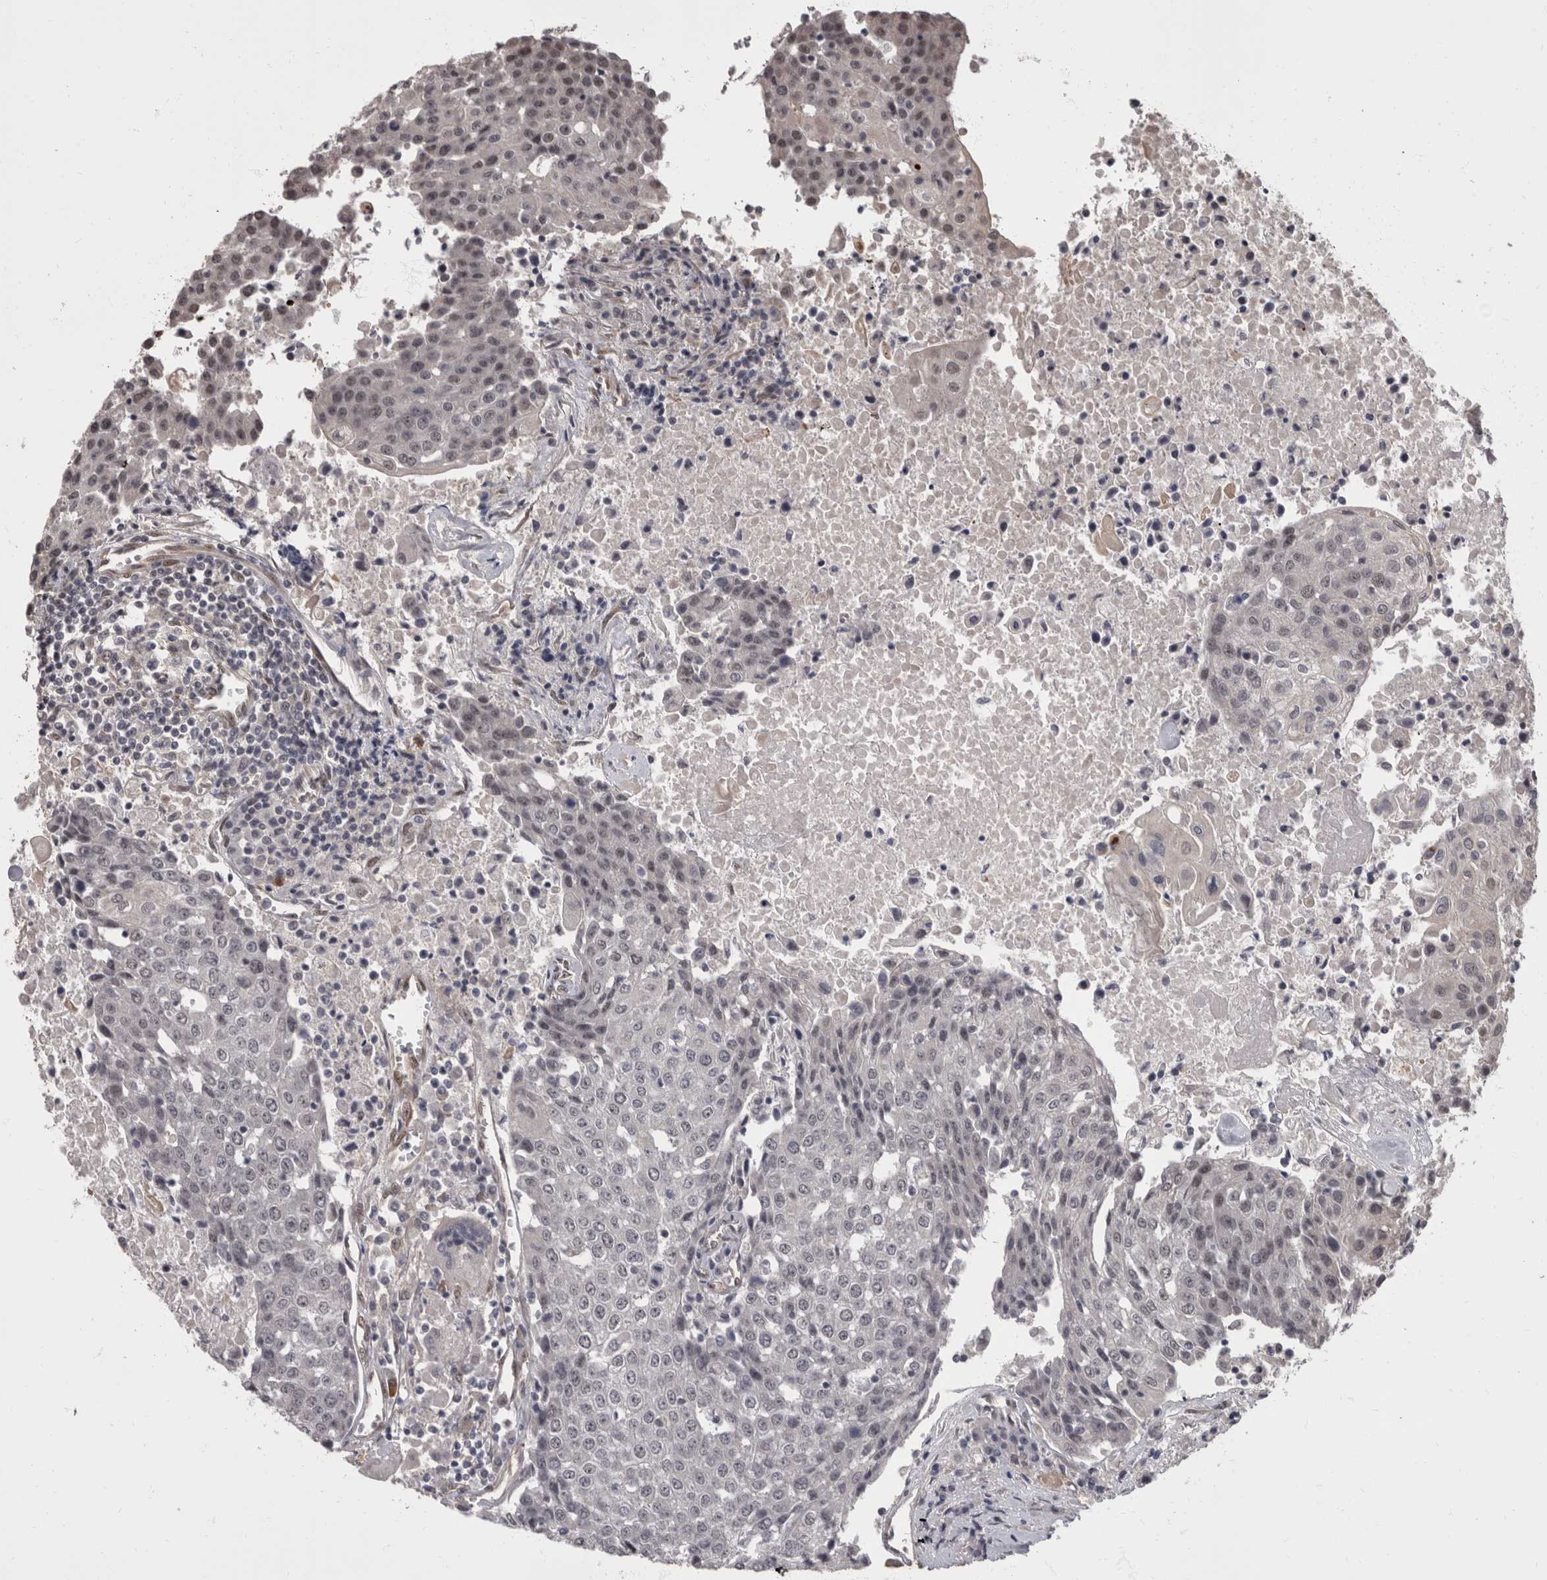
{"staining": {"intensity": "negative", "quantity": "none", "location": "none"}, "tissue": "urothelial cancer", "cell_type": "Tumor cells", "image_type": "cancer", "snomed": [{"axis": "morphology", "description": "Urothelial carcinoma, High grade"}, {"axis": "topography", "description": "Urinary bladder"}], "caption": "High magnification brightfield microscopy of urothelial cancer stained with DAB (3,3'-diaminobenzidine) (brown) and counterstained with hematoxylin (blue): tumor cells show no significant expression.", "gene": "AKT3", "patient": {"sex": "female", "age": 85}}